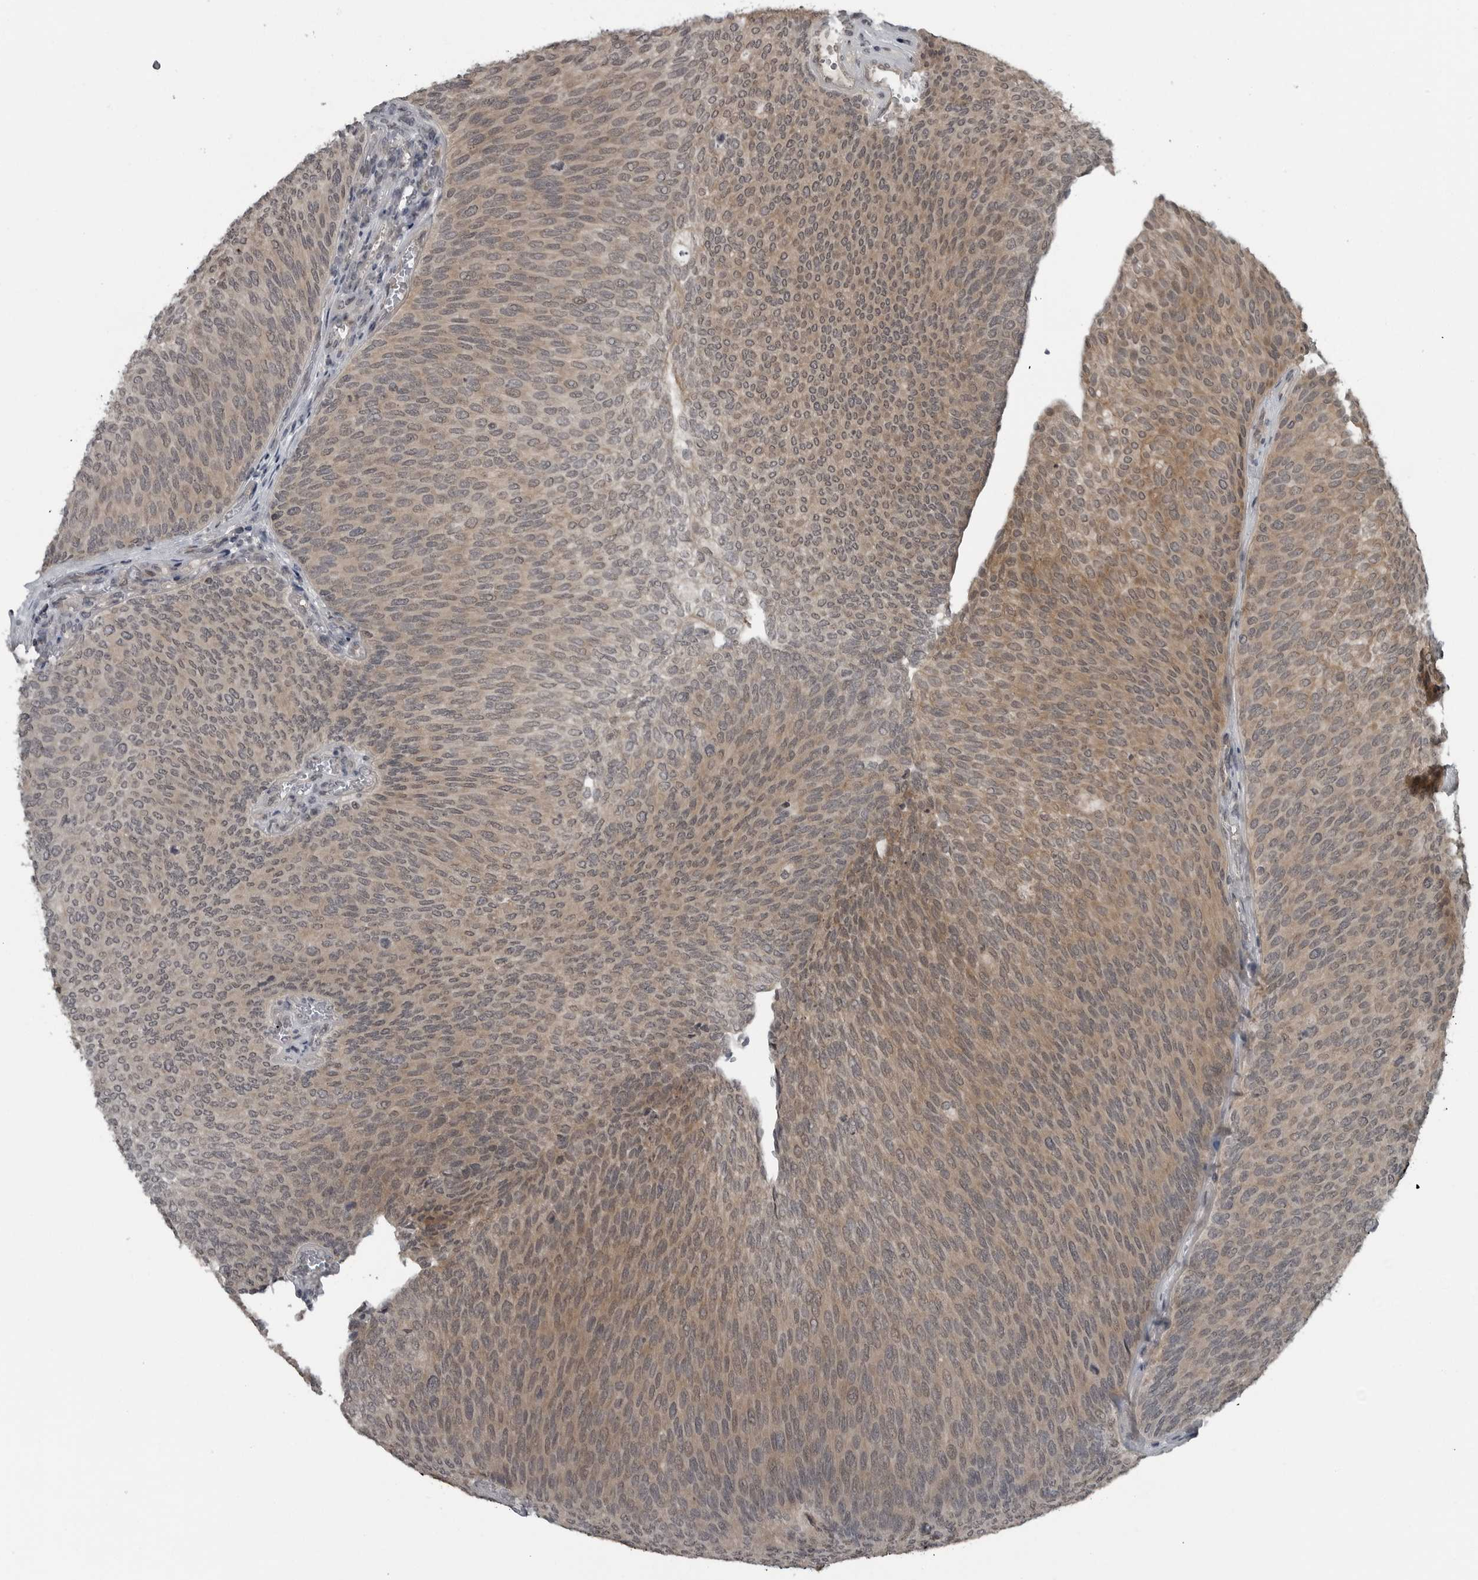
{"staining": {"intensity": "moderate", "quantity": ">75%", "location": "cytoplasmic/membranous,nuclear"}, "tissue": "urothelial cancer", "cell_type": "Tumor cells", "image_type": "cancer", "snomed": [{"axis": "morphology", "description": "Urothelial carcinoma, Low grade"}, {"axis": "topography", "description": "Urinary bladder"}], "caption": "A high-resolution image shows immunohistochemistry (IHC) staining of urothelial carcinoma (low-grade), which reveals moderate cytoplasmic/membranous and nuclear staining in approximately >75% of tumor cells.", "gene": "GAK", "patient": {"sex": "female", "age": 79}}